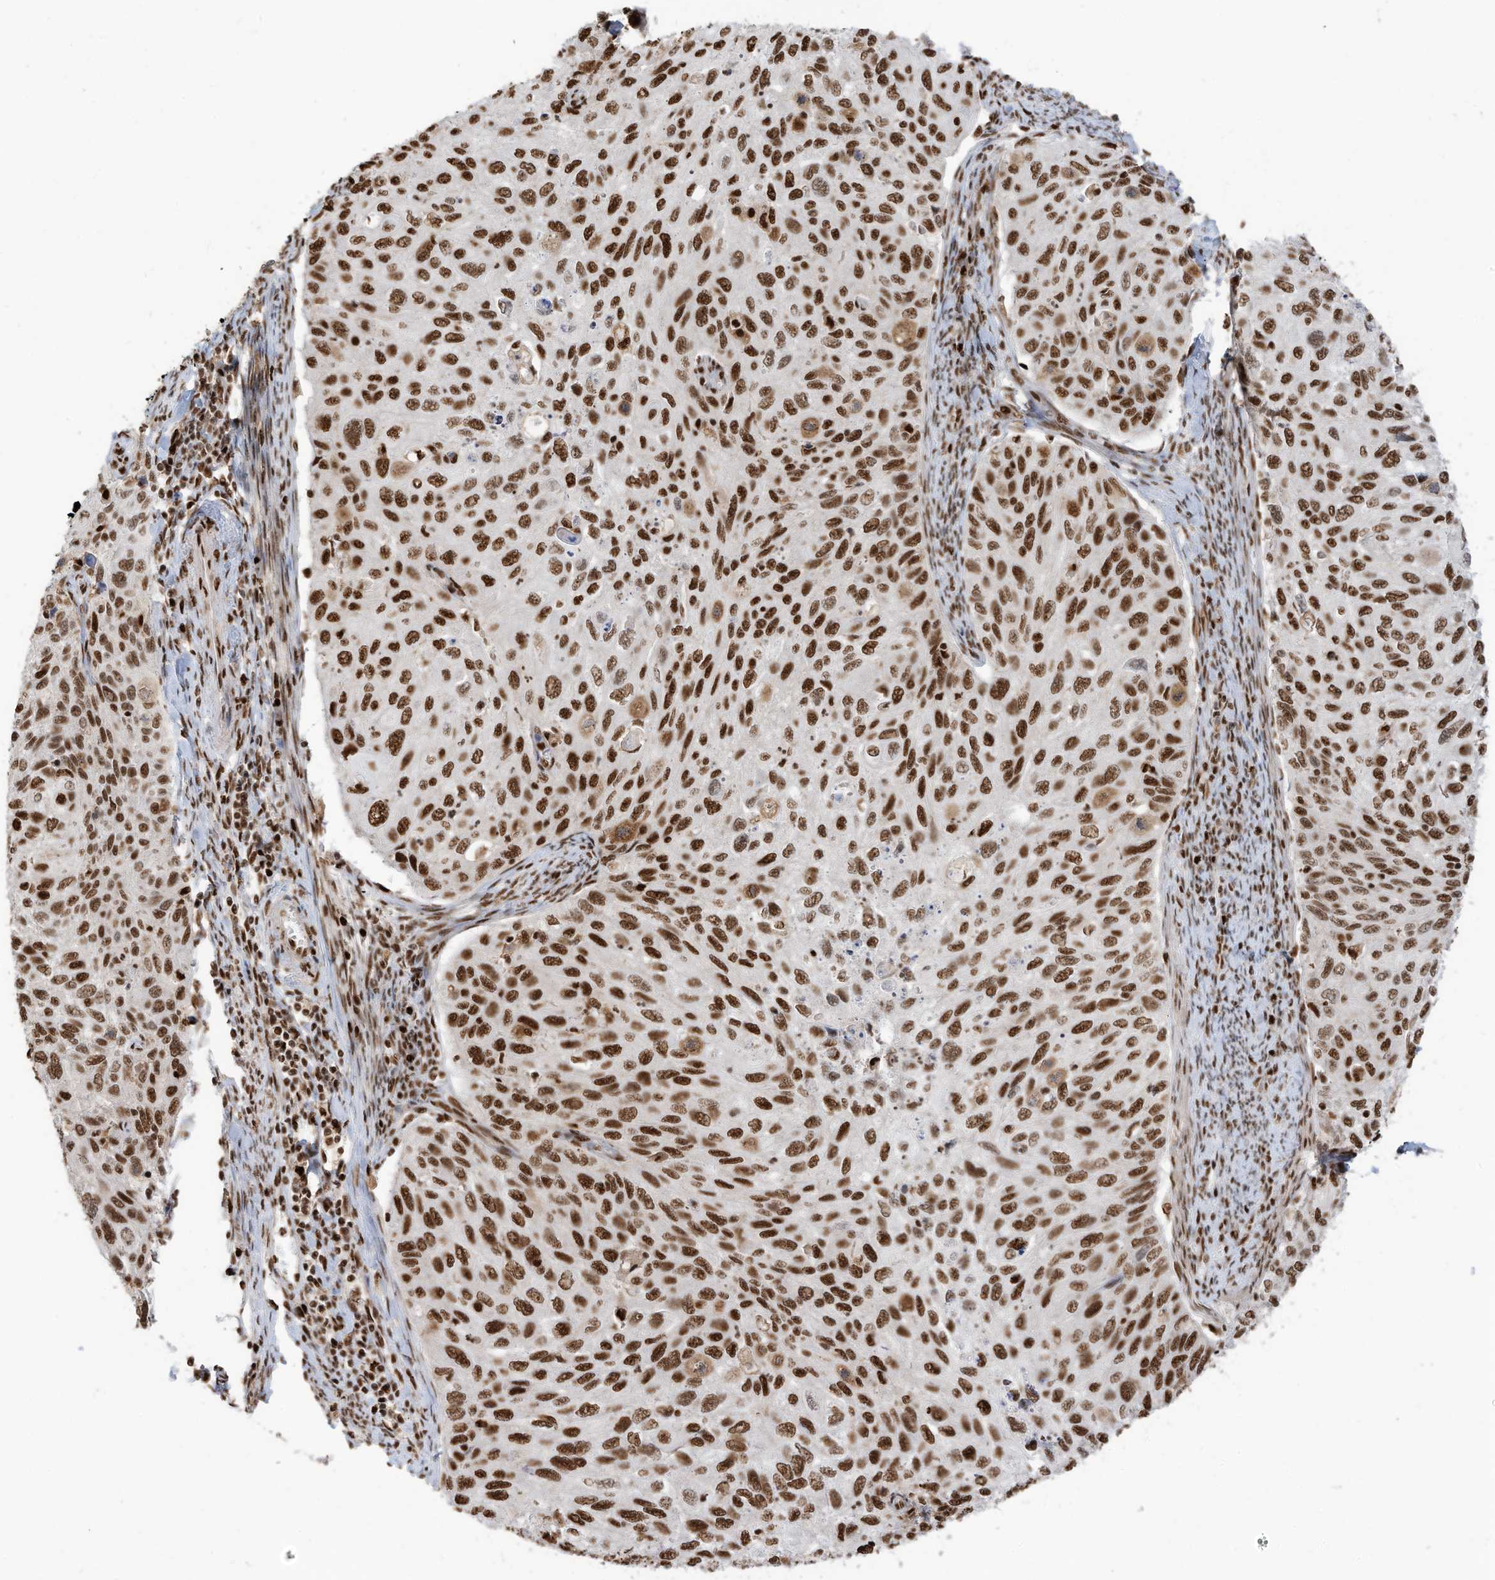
{"staining": {"intensity": "strong", "quantity": ">75%", "location": "nuclear"}, "tissue": "cervical cancer", "cell_type": "Tumor cells", "image_type": "cancer", "snomed": [{"axis": "morphology", "description": "Squamous cell carcinoma, NOS"}, {"axis": "topography", "description": "Cervix"}], "caption": "Strong nuclear positivity is identified in approximately >75% of tumor cells in cervical squamous cell carcinoma.", "gene": "SAMD15", "patient": {"sex": "female", "age": 70}}